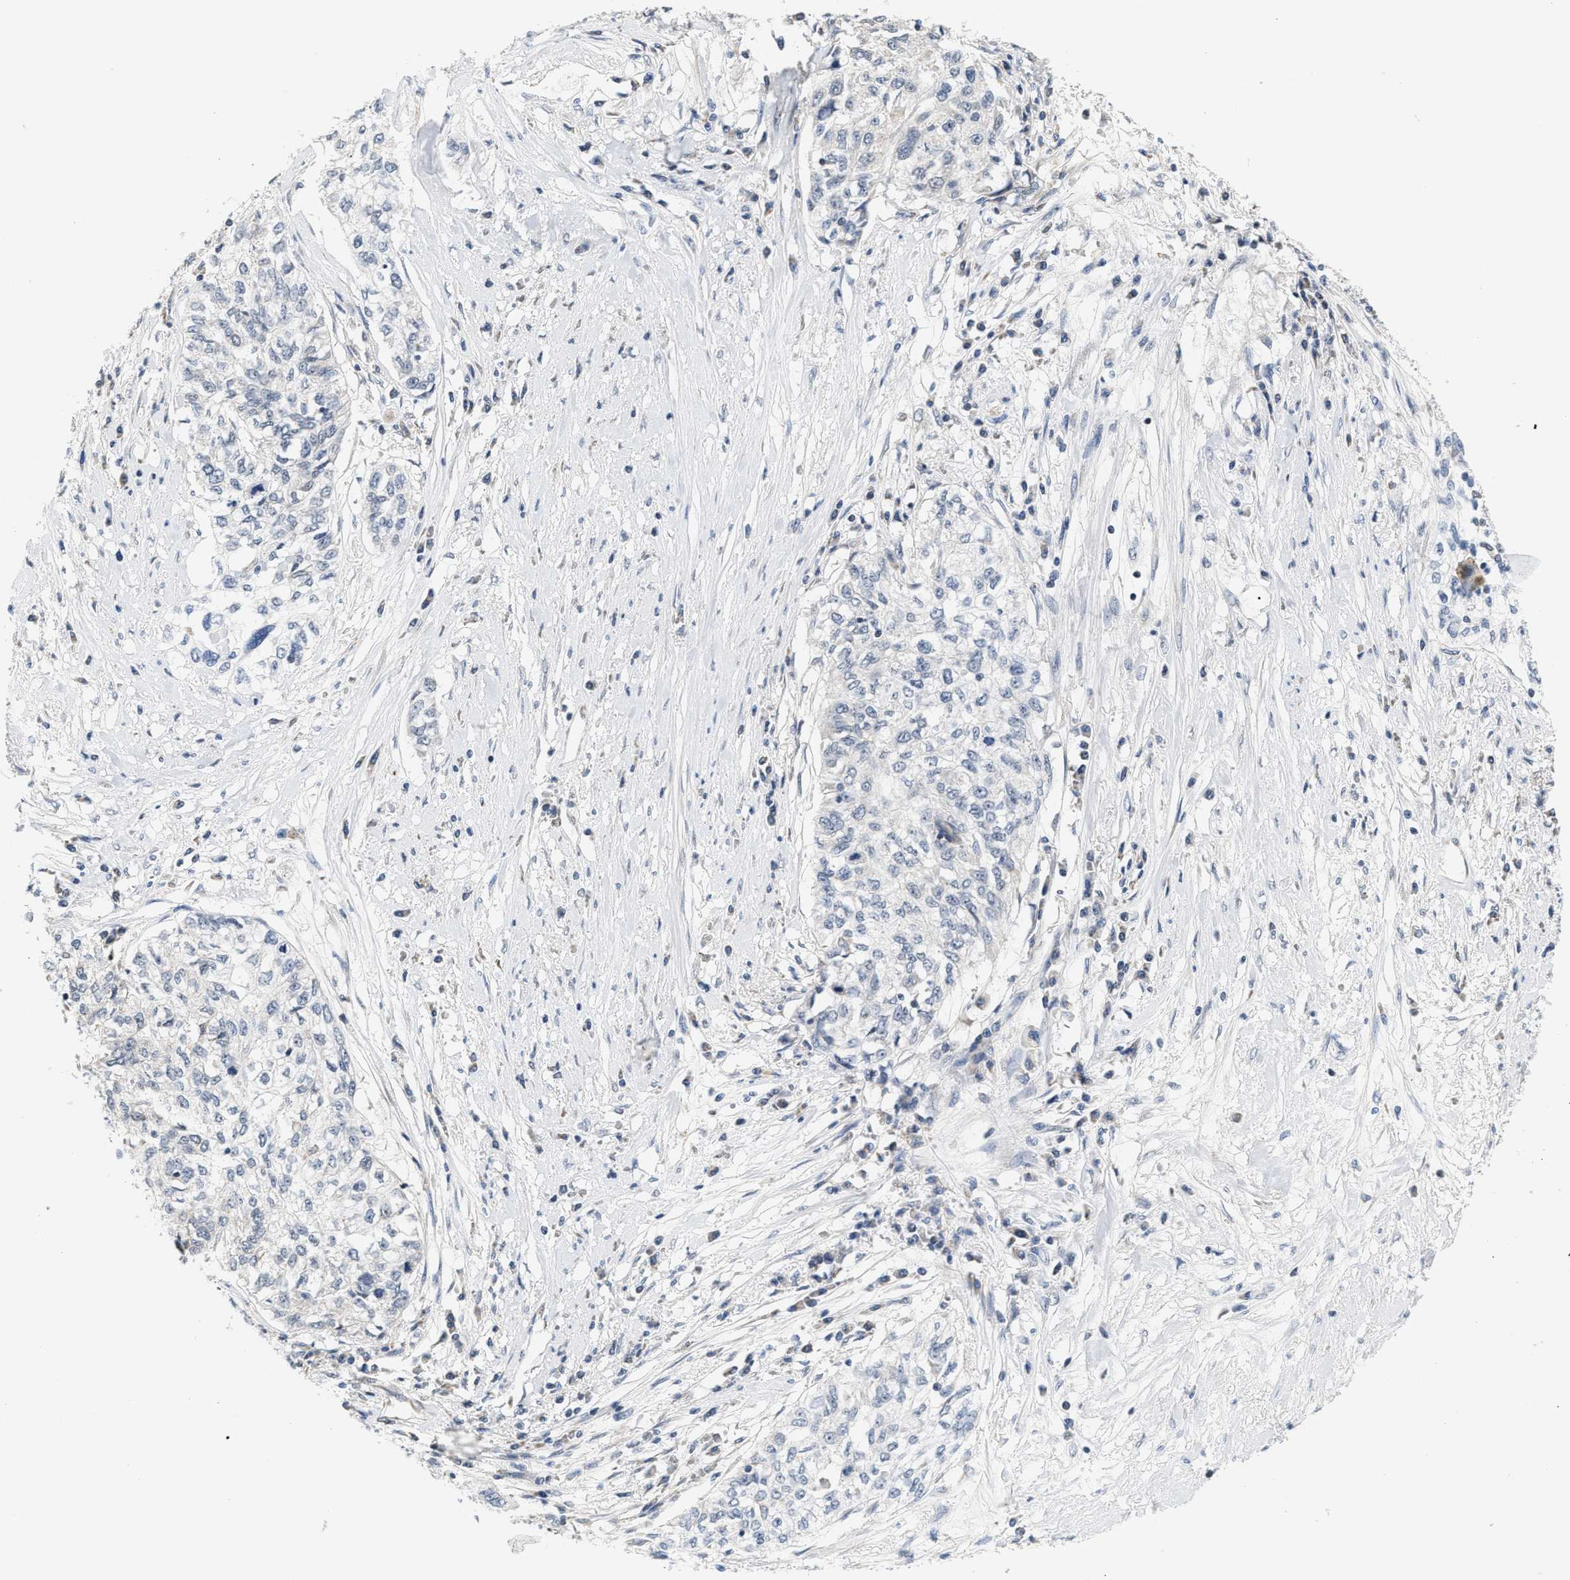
{"staining": {"intensity": "negative", "quantity": "none", "location": "none"}, "tissue": "cervical cancer", "cell_type": "Tumor cells", "image_type": "cancer", "snomed": [{"axis": "morphology", "description": "Squamous cell carcinoma, NOS"}, {"axis": "topography", "description": "Cervix"}], "caption": "Immunohistochemistry image of human cervical squamous cell carcinoma stained for a protein (brown), which reveals no expression in tumor cells. (DAB immunohistochemistry visualized using brightfield microscopy, high magnification).", "gene": "GIGYF1", "patient": {"sex": "female", "age": 57}}